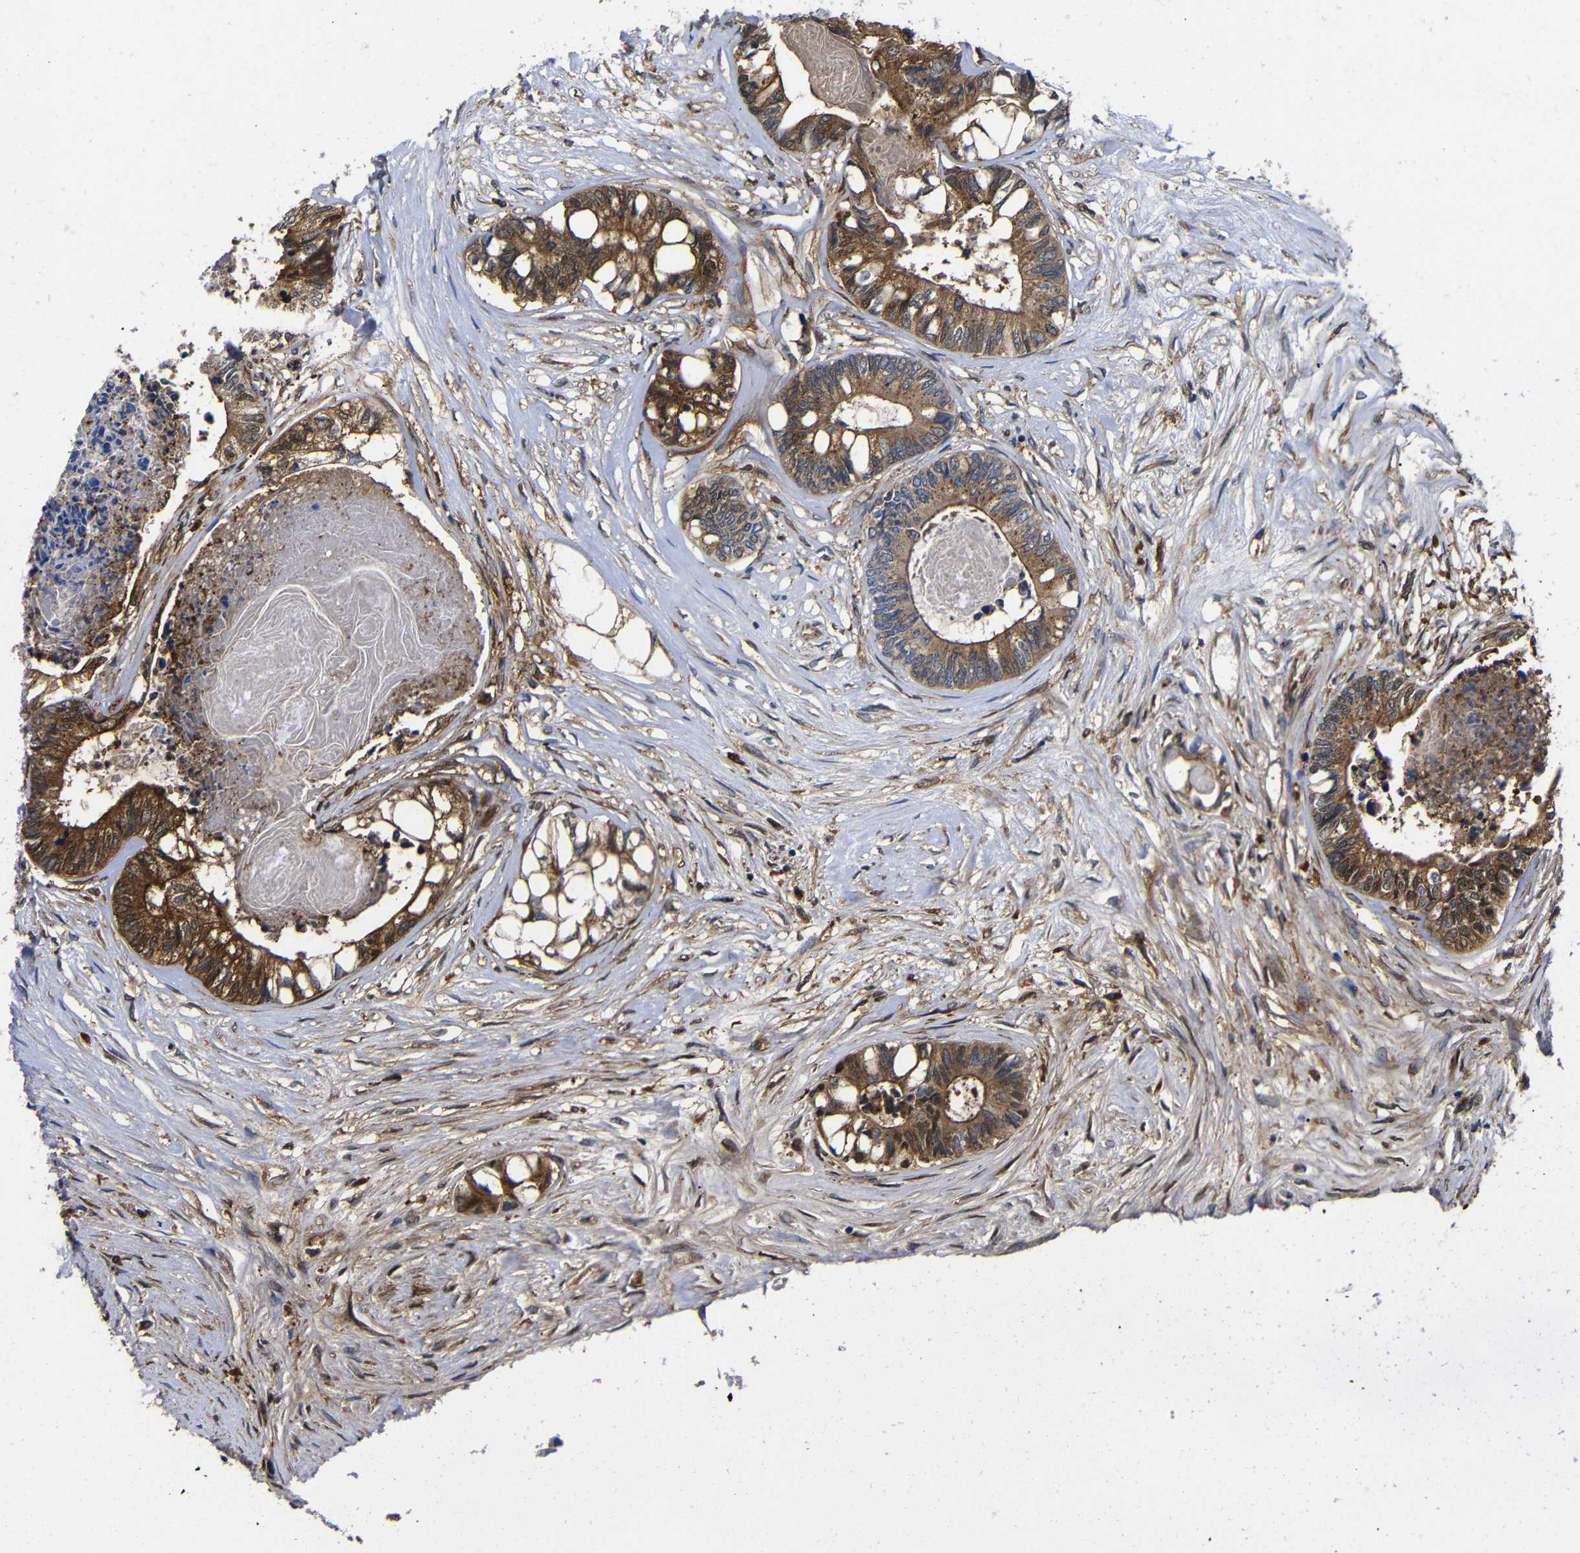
{"staining": {"intensity": "strong", "quantity": ">75%", "location": "cytoplasmic/membranous"}, "tissue": "colorectal cancer", "cell_type": "Tumor cells", "image_type": "cancer", "snomed": [{"axis": "morphology", "description": "Adenocarcinoma, NOS"}, {"axis": "topography", "description": "Rectum"}], "caption": "An immunohistochemistry (IHC) micrograph of tumor tissue is shown. Protein staining in brown highlights strong cytoplasmic/membranous positivity in colorectal cancer (adenocarcinoma) within tumor cells.", "gene": "LRRCC1", "patient": {"sex": "male", "age": 63}}